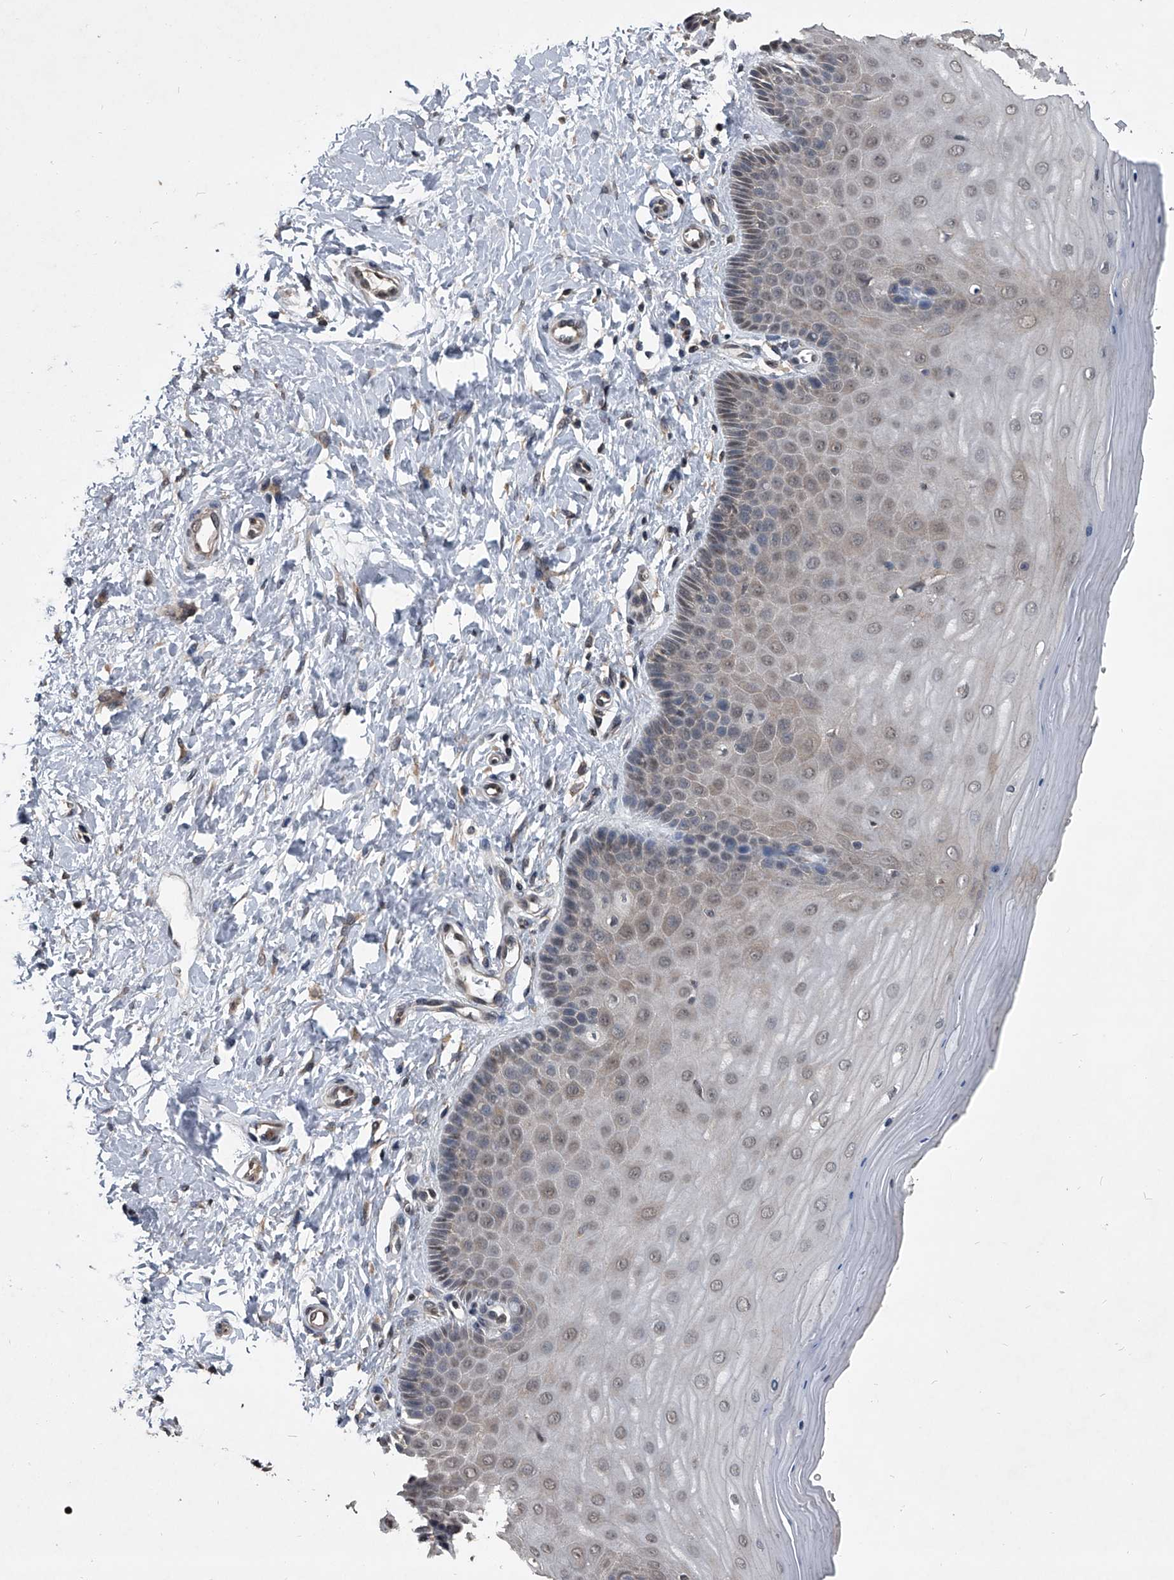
{"staining": {"intensity": "weak", "quantity": "25%-75%", "location": "cytoplasmic/membranous"}, "tissue": "cervix", "cell_type": "Glandular cells", "image_type": "normal", "snomed": [{"axis": "morphology", "description": "Normal tissue, NOS"}, {"axis": "topography", "description": "Cervix"}], "caption": "Immunohistochemical staining of benign human cervix reveals low levels of weak cytoplasmic/membranous positivity in about 25%-75% of glandular cells. (Brightfield microscopy of DAB IHC at high magnification).", "gene": "TSNAX", "patient": {"sex": "female", "age": 55}}